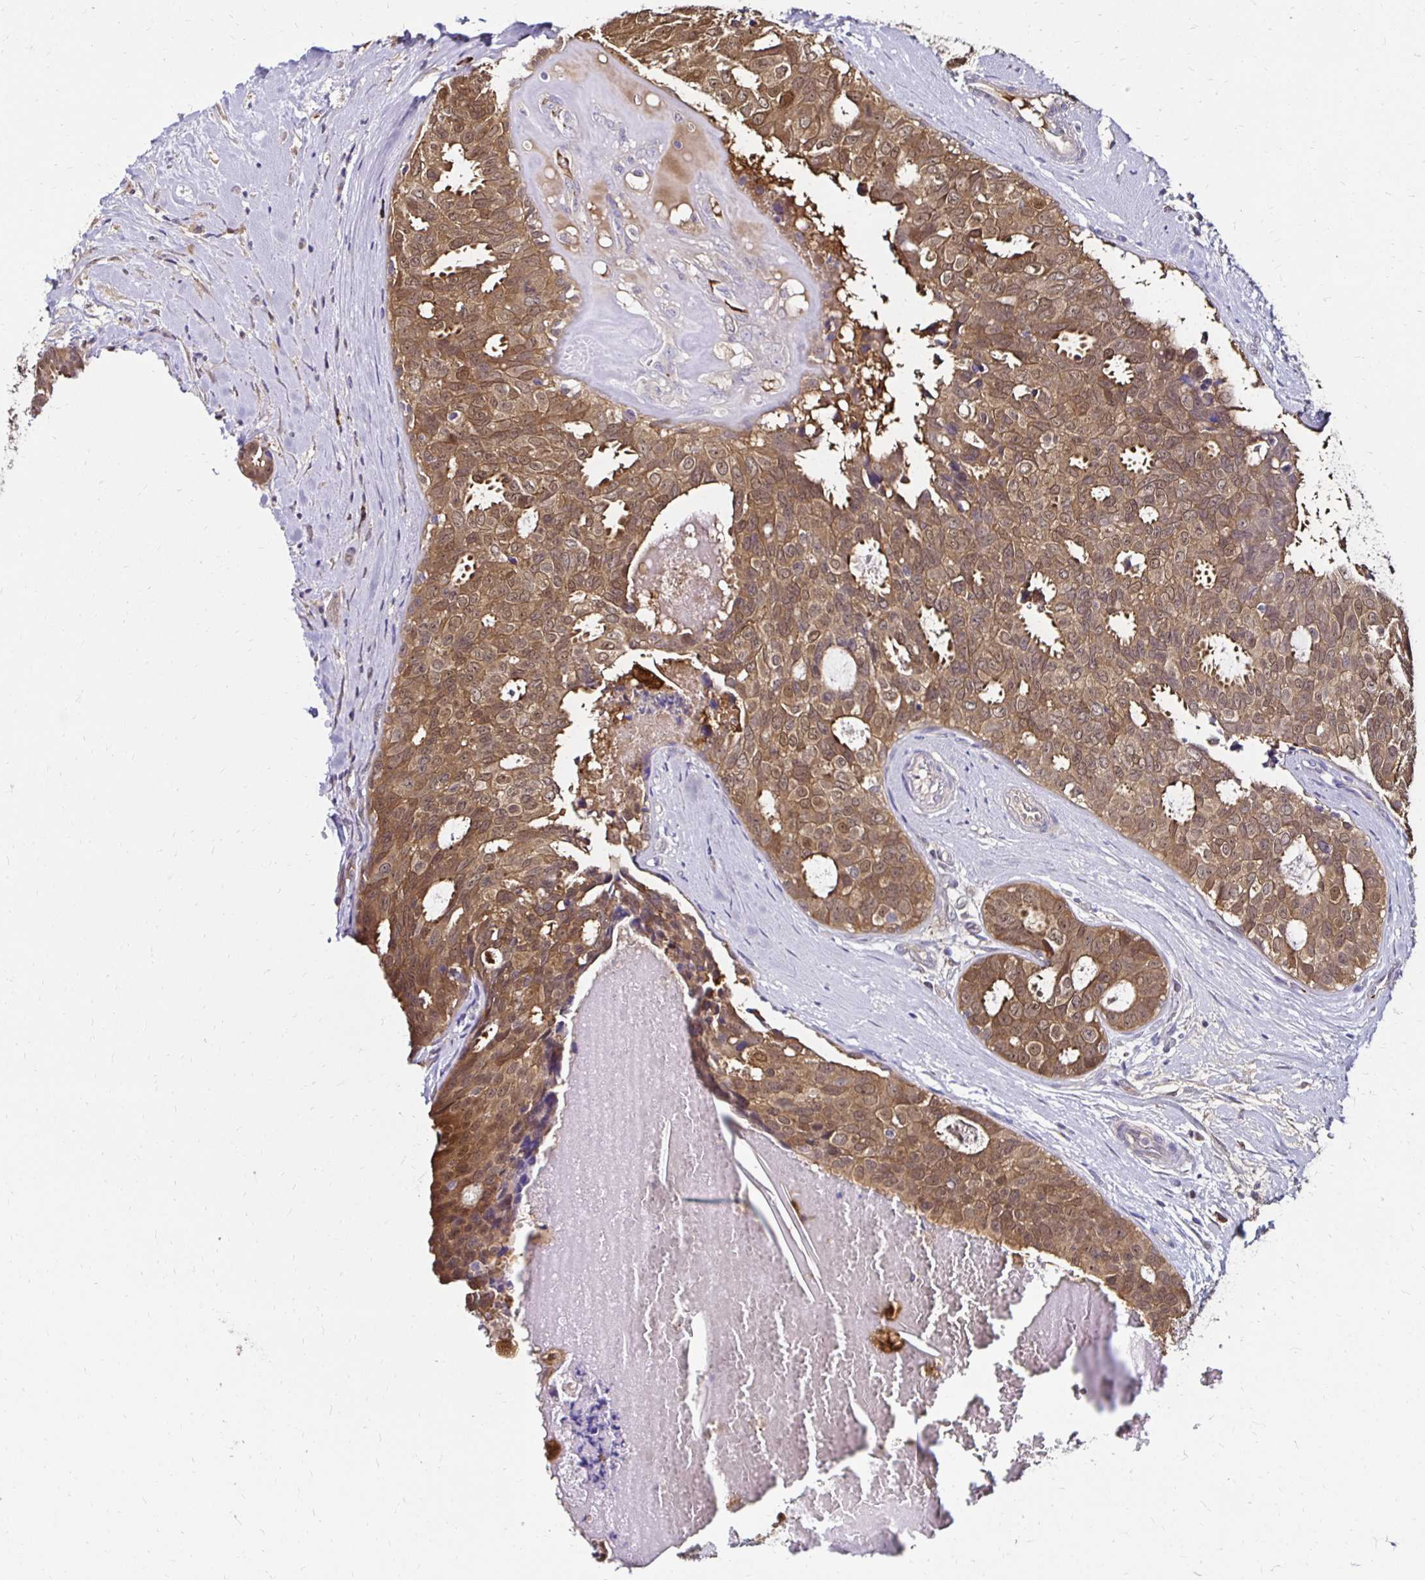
{"staining": {"intensity": "moderate", "quantity": ">75%", "location": "cytoplasmic/membranous,nuclear"}, "tissue": "breast cancer", "cell_type": "Tumor cells", "image_type": "cancer", "snomed": [{"axis": "morphology", "description": "Duct carcinoma"}, {"axis": "topography", "description": "Breast"}], "caption": "Invasive ductal carcinoma (breast) tissue displays moderate cytoplasmic/membranous and nuclear expression in approximately >75% of tumor cells, visualized by immunohistochemistry.", "gene": "TXN", "patient": {"sex": "female", "age": 45}}